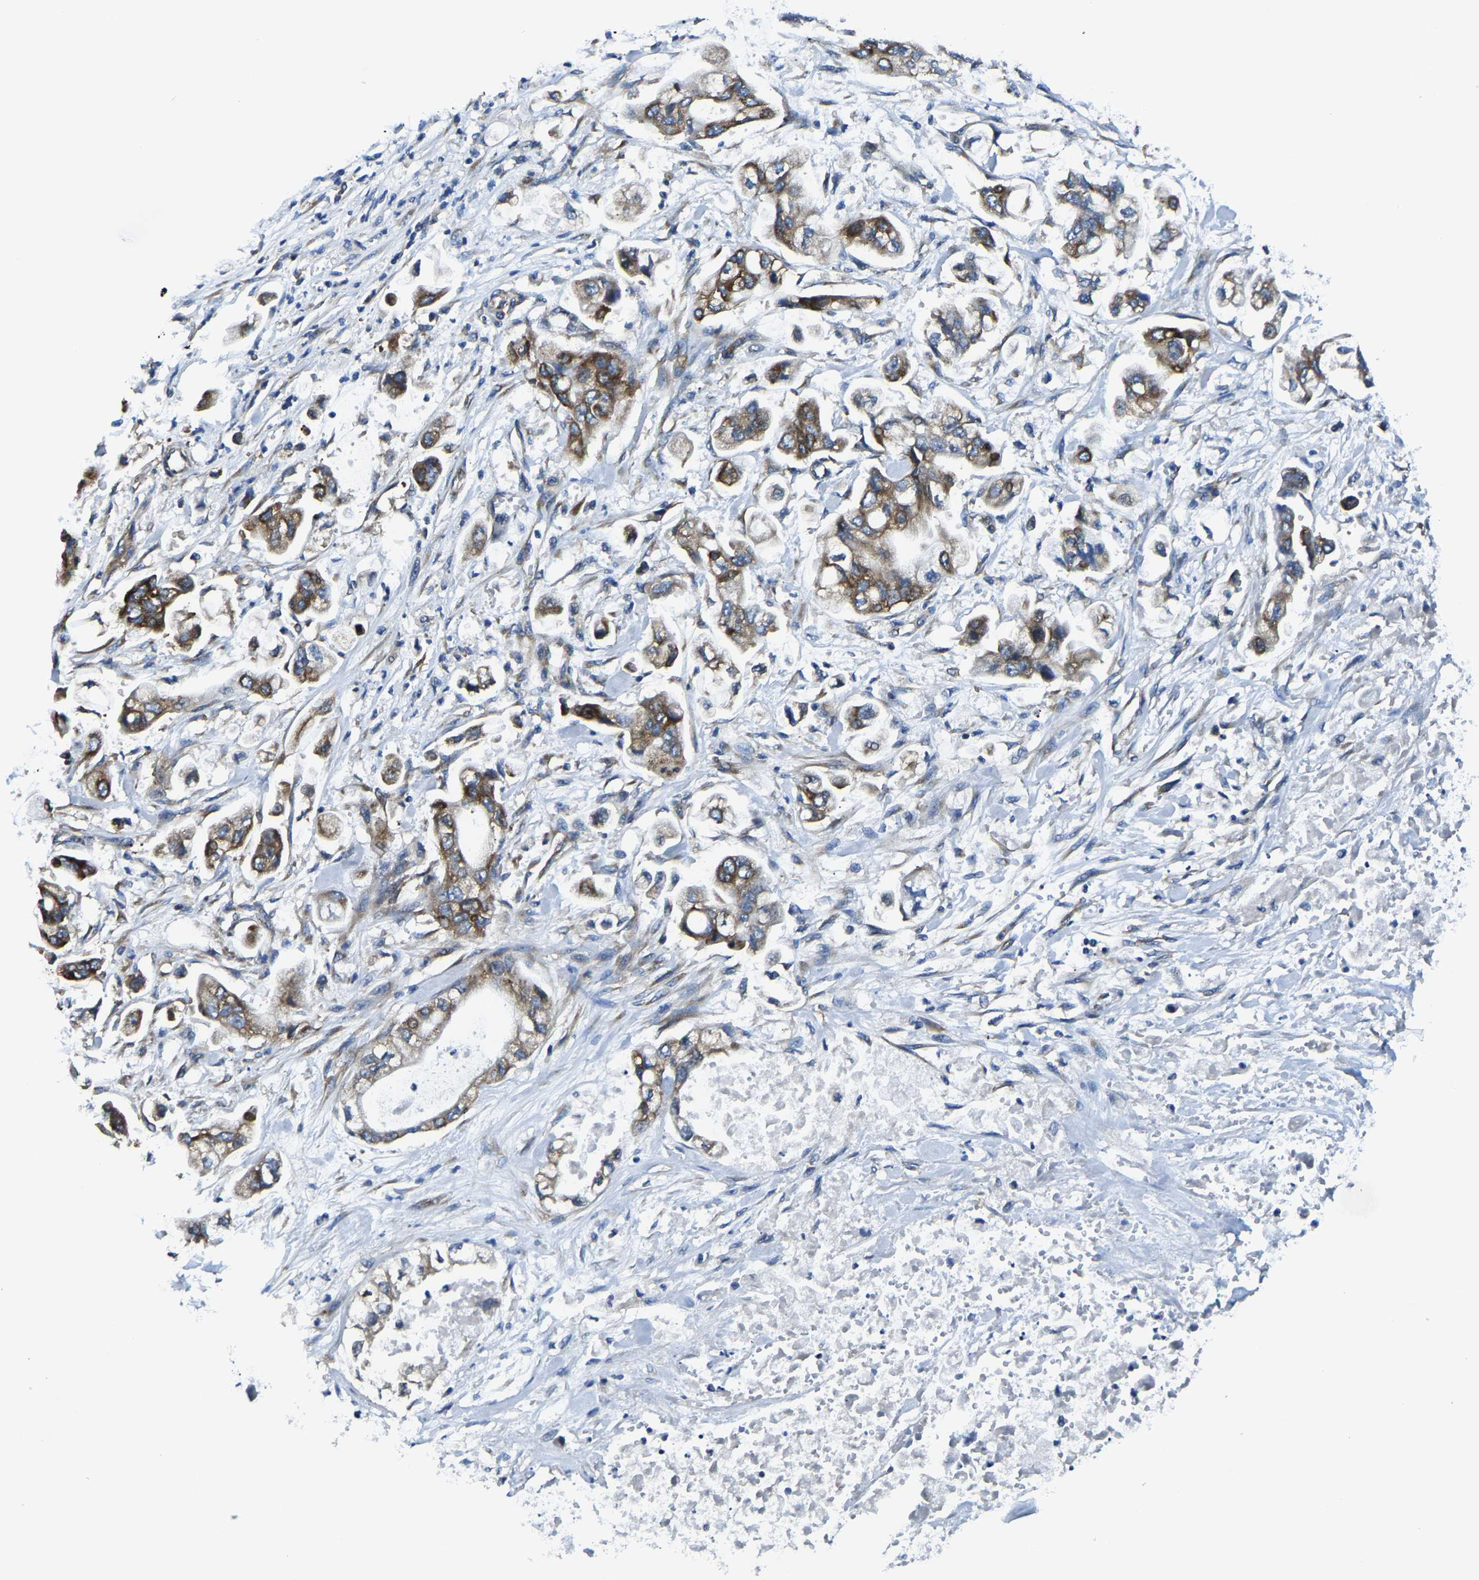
{"staining": {"intensity": "moderate", "quantity": ">75%", "location": "cytoplasmic/membranous"}, "tissue": "stomach cancer", "cell_type": "Tumor cells", "image_type": "cancer", "snomed": [{"axis": "morphology", "description": "Normal tissue, NOS"}, {"axis": "morphology", "description": "Adenocarcinoma, NOS"}, {"axis": "topography", "description": "Stomach"}], "caption": "This is an image of IHC staining of adenocarcinoma (stomach), which shows moderate positivity in the cytoplasmic/membranous of tumor cells.", "gene": "G3BP2", "patient": {"sex": "male", "age": 62}}